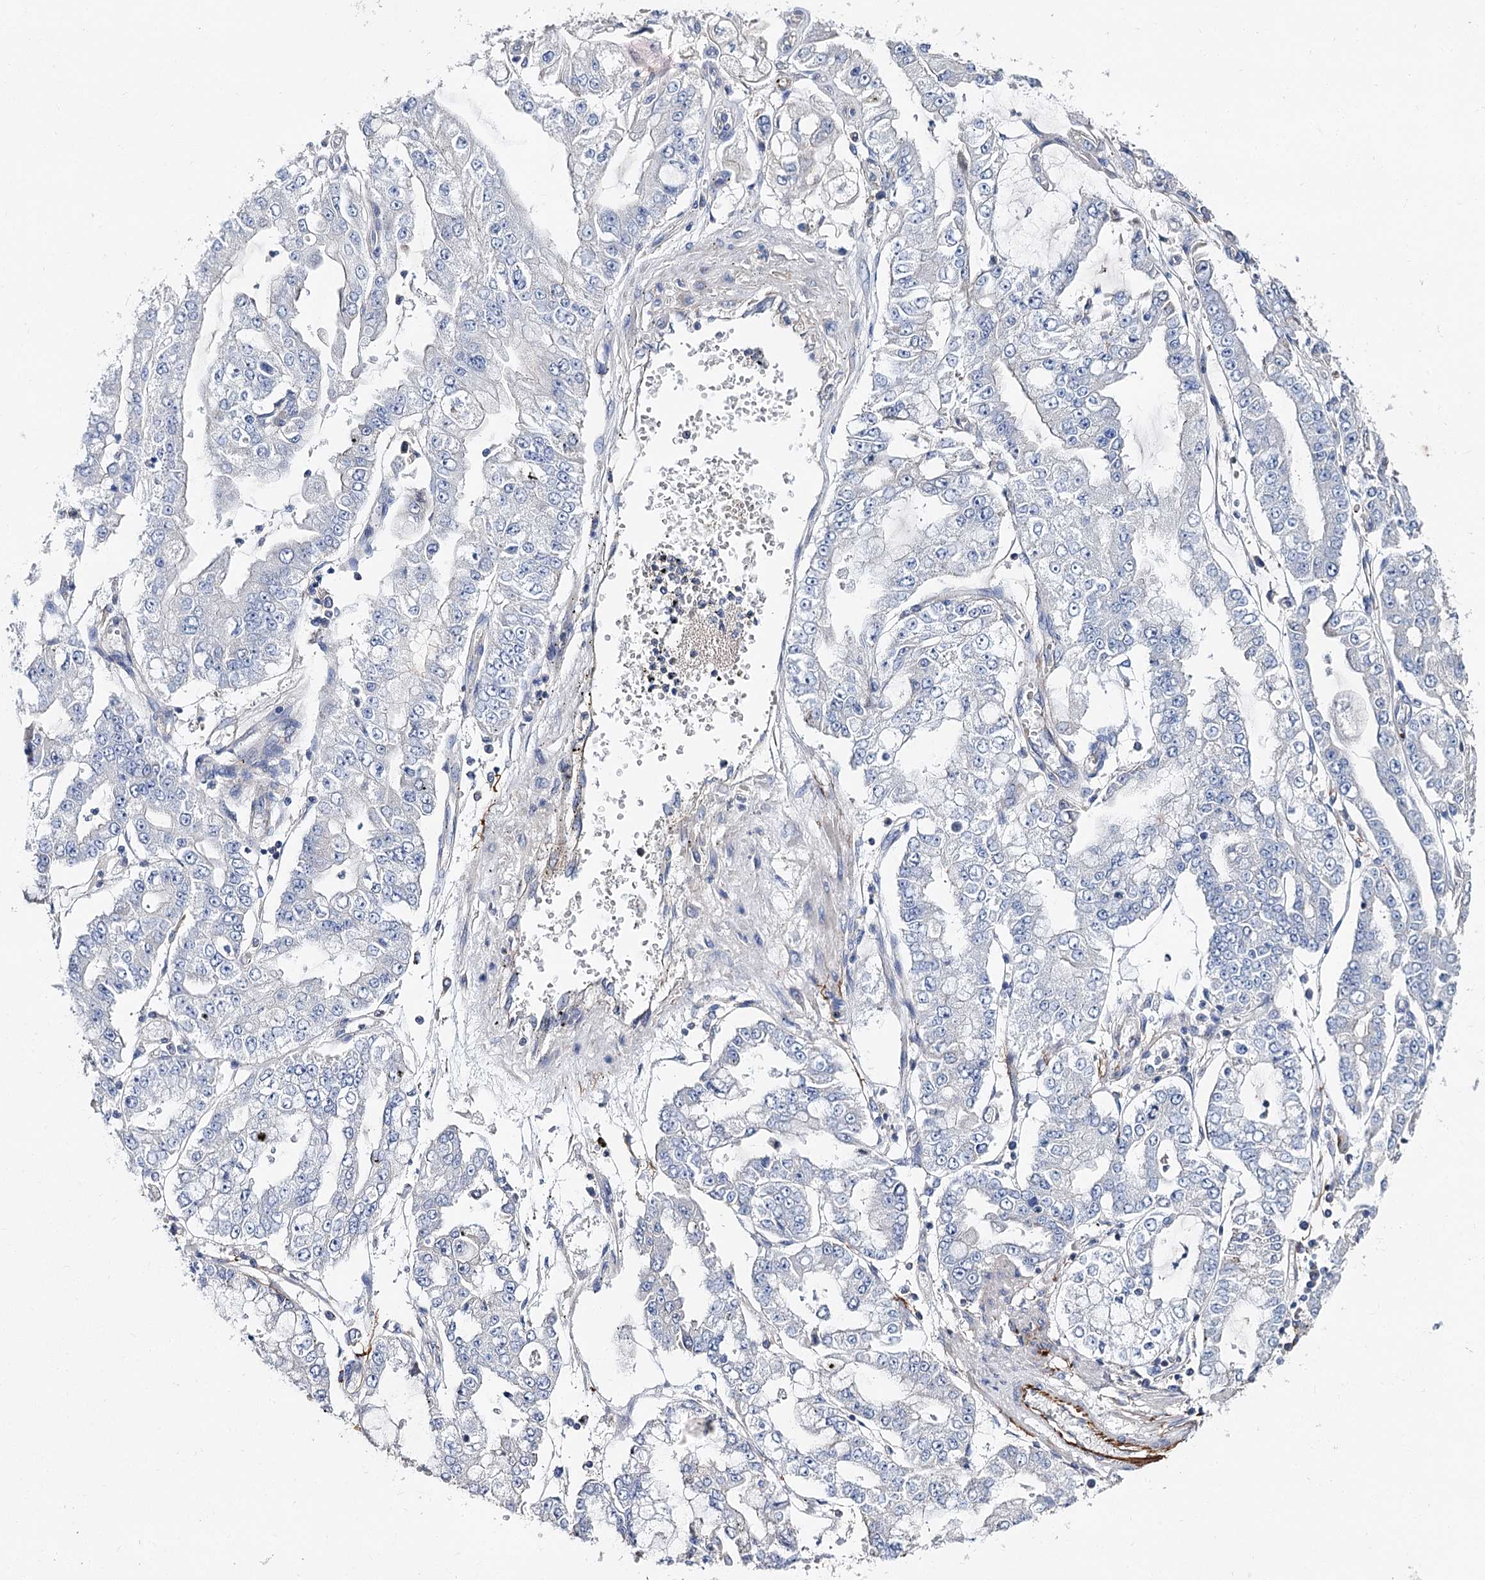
{"staining": {"intensity": "negative", "quantity": "none", "location": "none"}, "tissue": "stomach cancer", "cell_type": "Tumor cells", "image_type": "cancer", "snomed": [{"axis": "morphology", "description": "Adenocarcinoma, NOS"}, {"axis": "topography", "description": "Stomach"}], "caption": "Stomach adenocarcinoma was stained to show a protein in brown. There is no significant positivity in tumor cells.", "gene": "EPYC", "patient": {"sex": "male", "age": 76}}